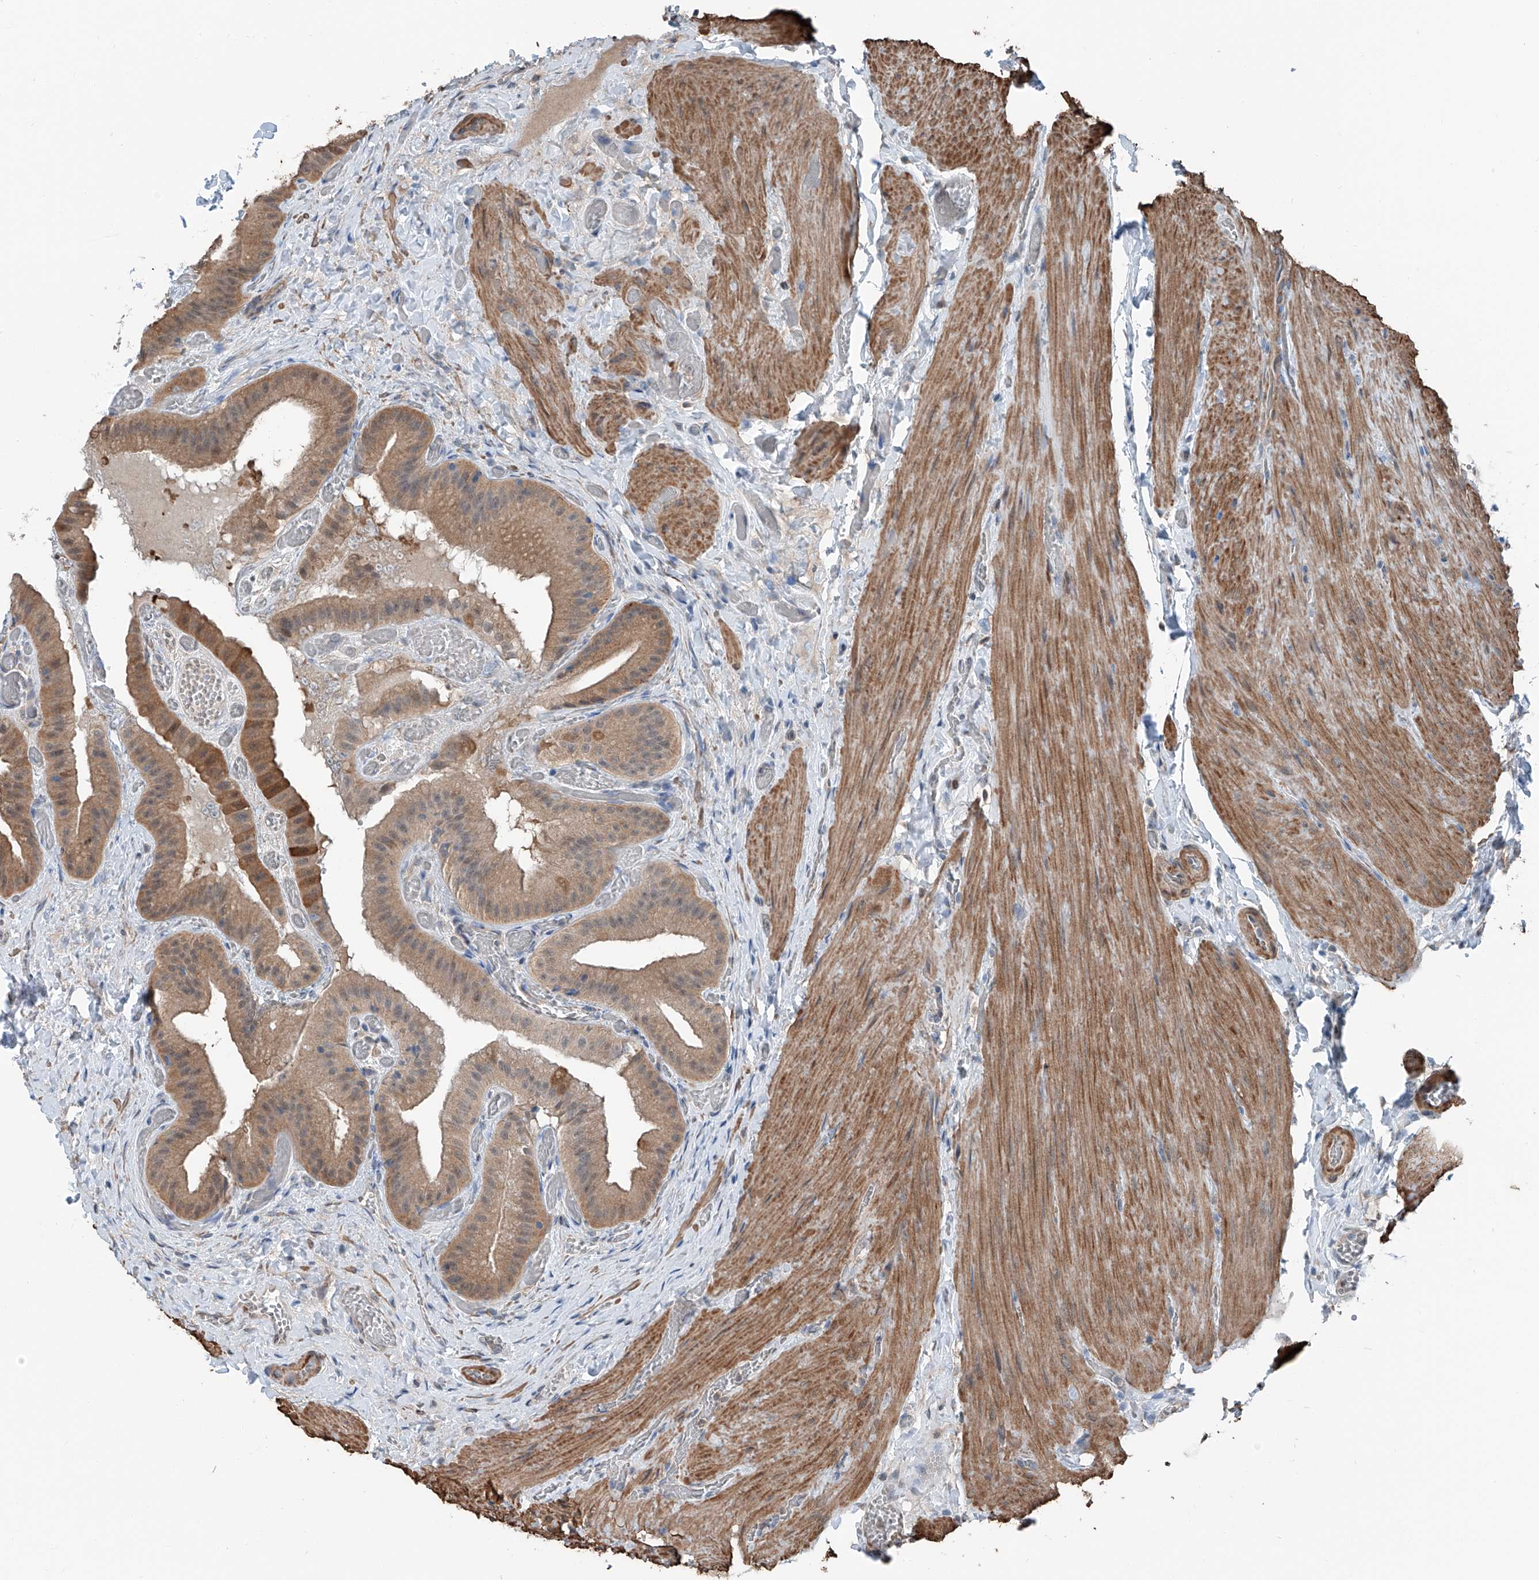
{"staining": {"intensity": "moderate", "quantity": ">75%", "location": "cytoplasmic/membranous"}, "tissue": "gallbladder", "cell_type": "Glandular cells", "image_type": "normal", "snomed": [{"axis": "morphology", "description": "Normal tissue, NOS"}, {"axis": "topography", "description": "Gallbladder"}], "caption": "Moderate cytoplasmic/membranous staining for a protein is appreciated in approximately >75% of glandular cells of benign gallbladder using immunohistochemistry (IHC).", "gene": "HSPA6", "patient": {"sex": "female", "age": 64}}